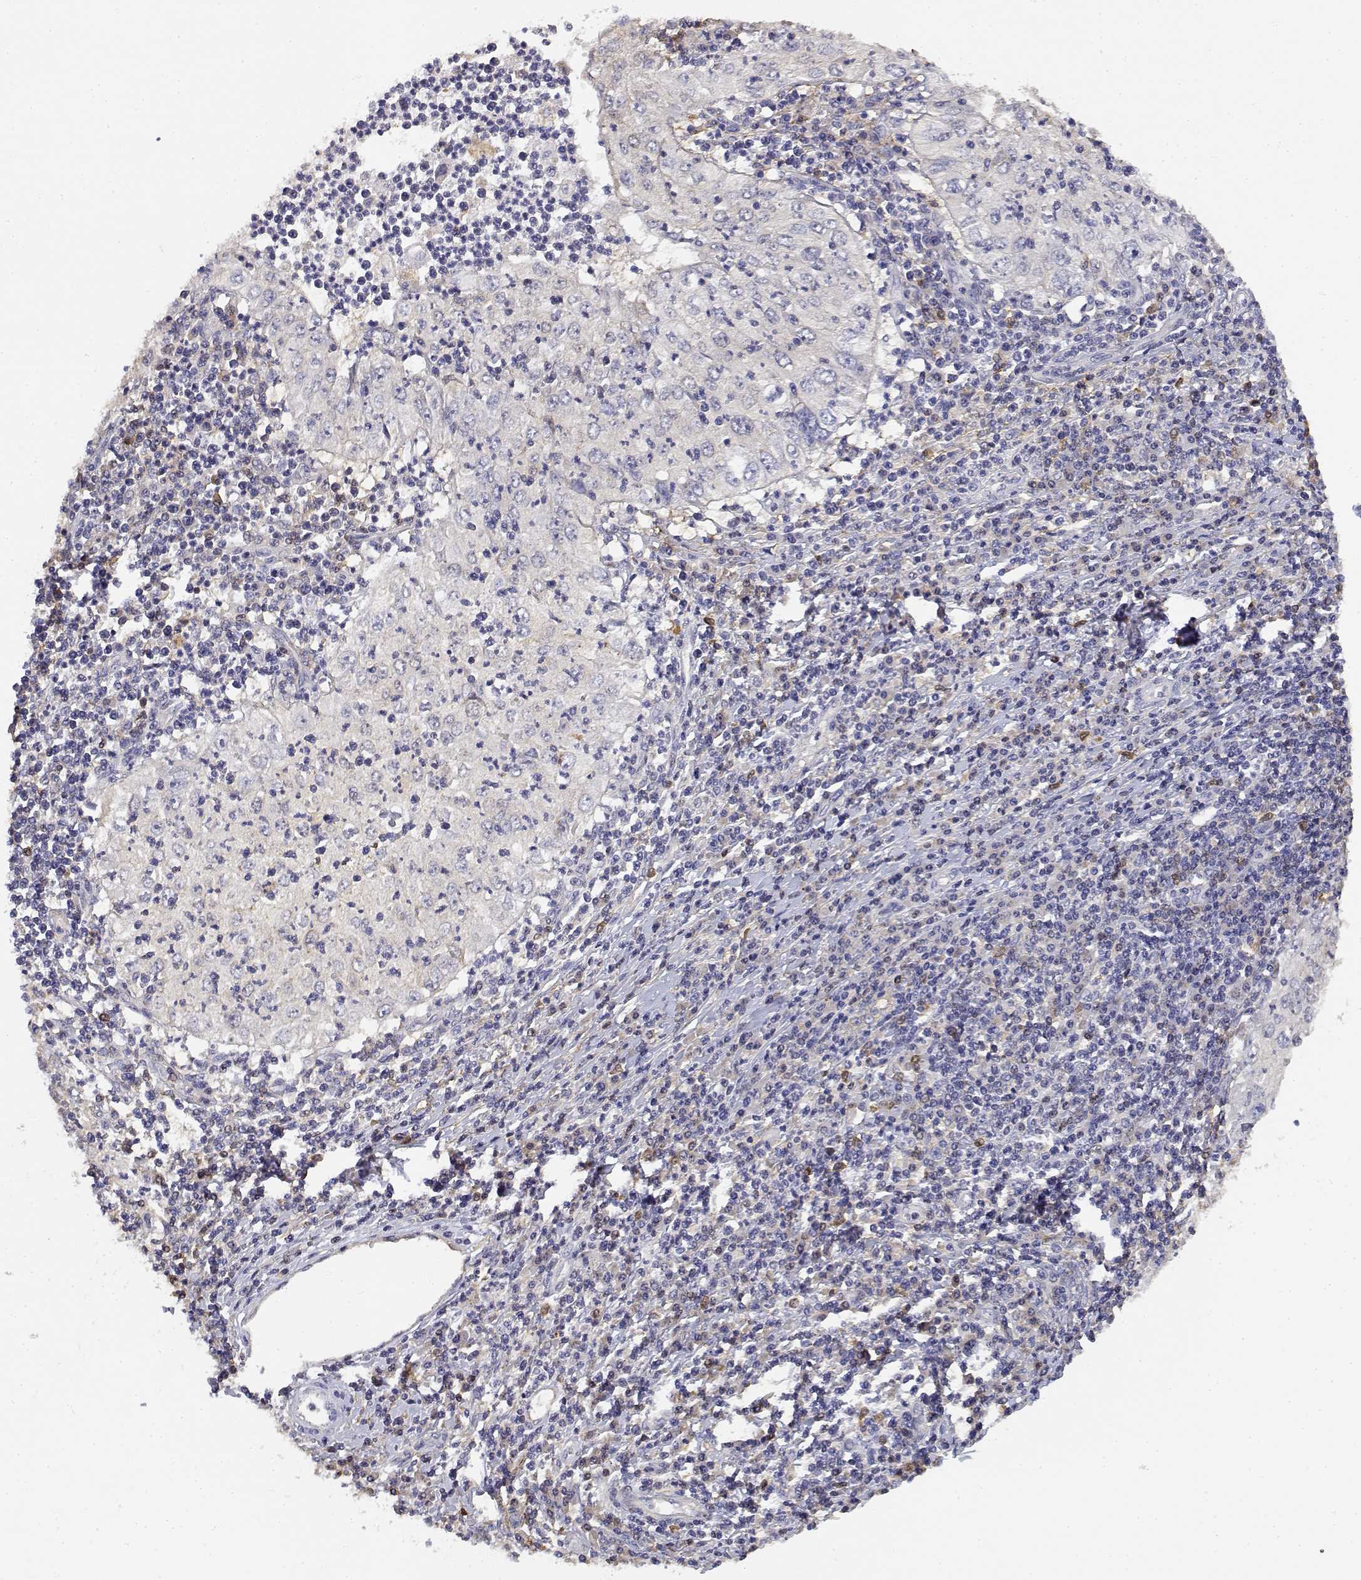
{"staining": {"intensity": "negative", "quantity": "none", "location": "none"}, "tissue": "cervical cancer", "cell_type": "Tumor cells", "image_type": "cancer", "snomed": [{"axis": "morphology", "description": "Squamous cell carcinoma, NOS"}, {"axis": "topography", "description": "Cervix"}], "caption": "There is no significant positivity in tumor cells of cervical cancer (squamous cell carcinoma).", "gene": "ADA", "patient": {"sex": "female", "age": 24}}